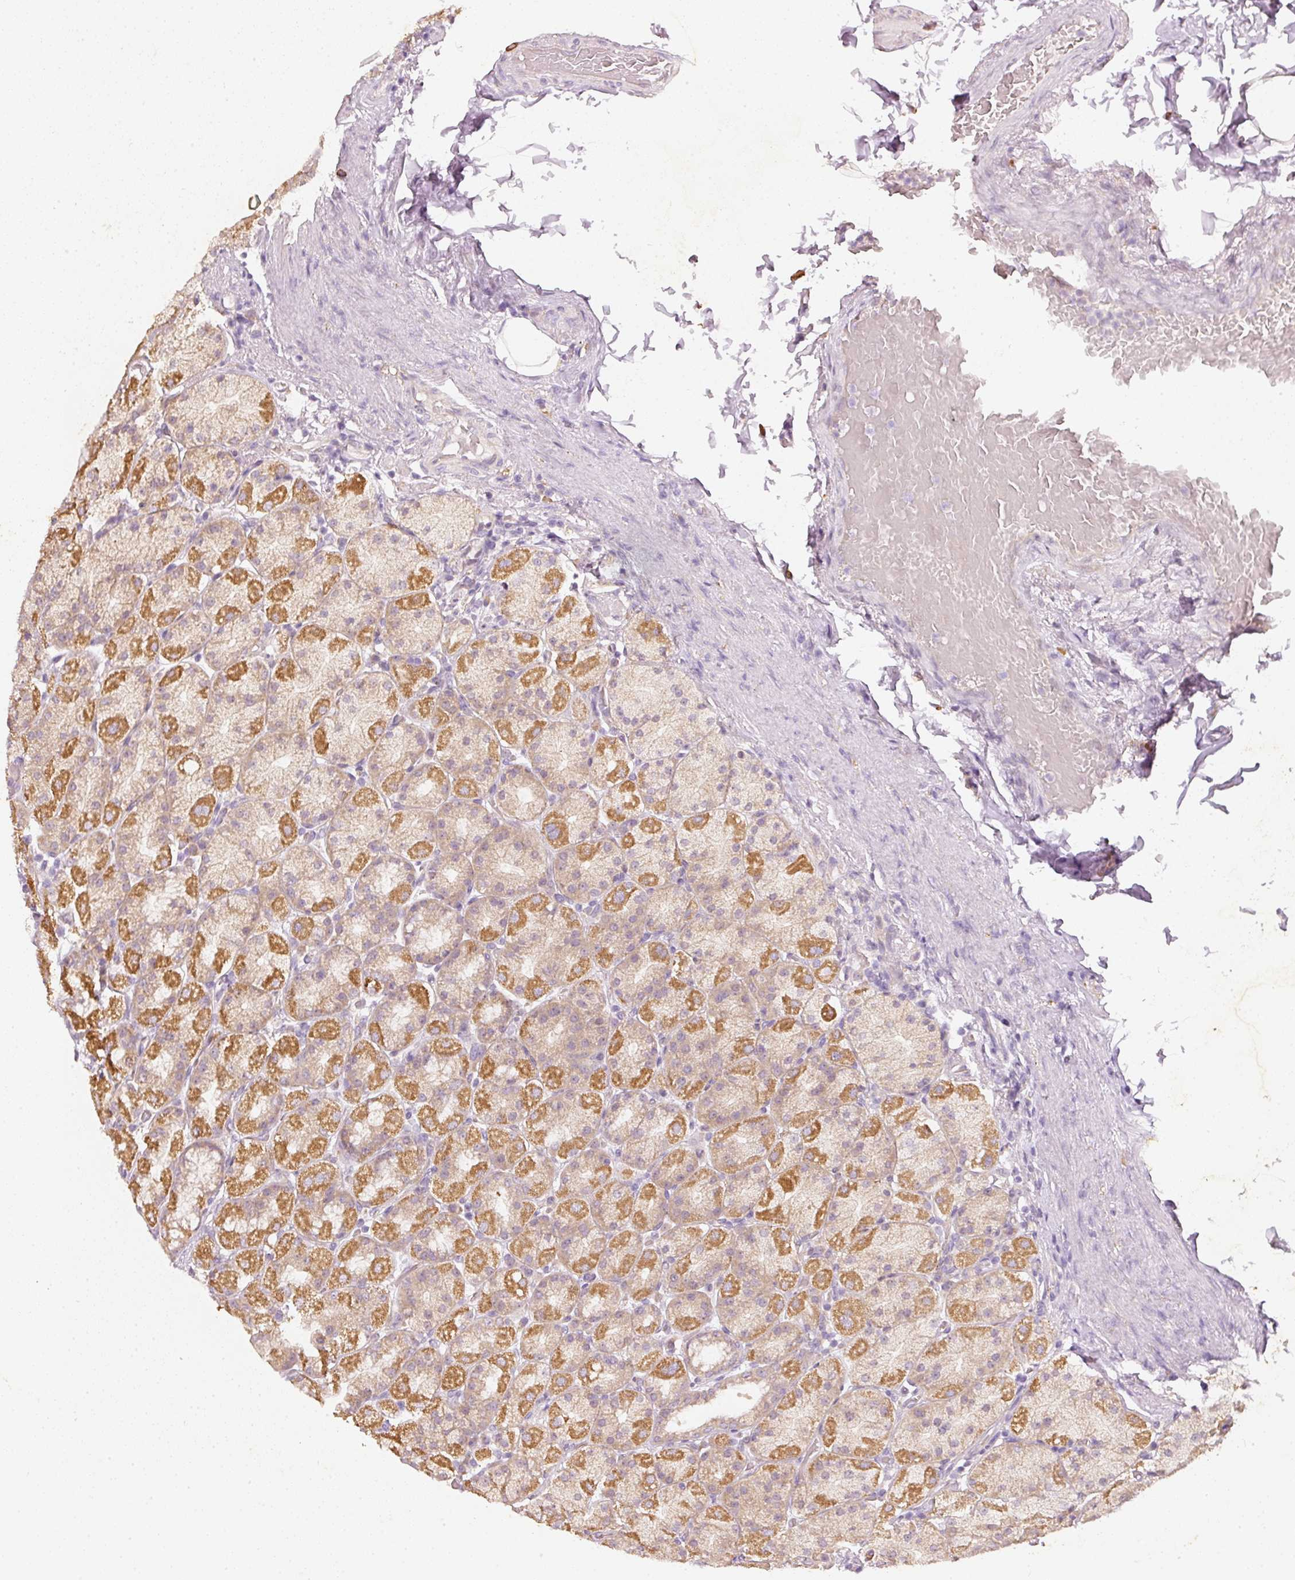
{"staining": {"intensity": "strong", "quantity": "25%-75%", "location": "cytoplasmic/membranous"}, "tissue": "stomach", "cell_type": "Glandular cells", "image_type": "normal", "snomed": [{"axis": "morphology", "description": "Normal tissue, NOS"}, {"axis": "topography", "description": "Stomach, upper"}, {"axis": "topography", "description": "Stomach"}], "caption": "DAB immunohistochemical staining of normal human stomach displays strong cytoplasmic/membranous protein expression in about 25%-75% of glandular cells. (Brightfield microscopy of DAB IHC at high magnification).", "gene": "RGL2", "patient": {"sex": "male", "age": 68}}